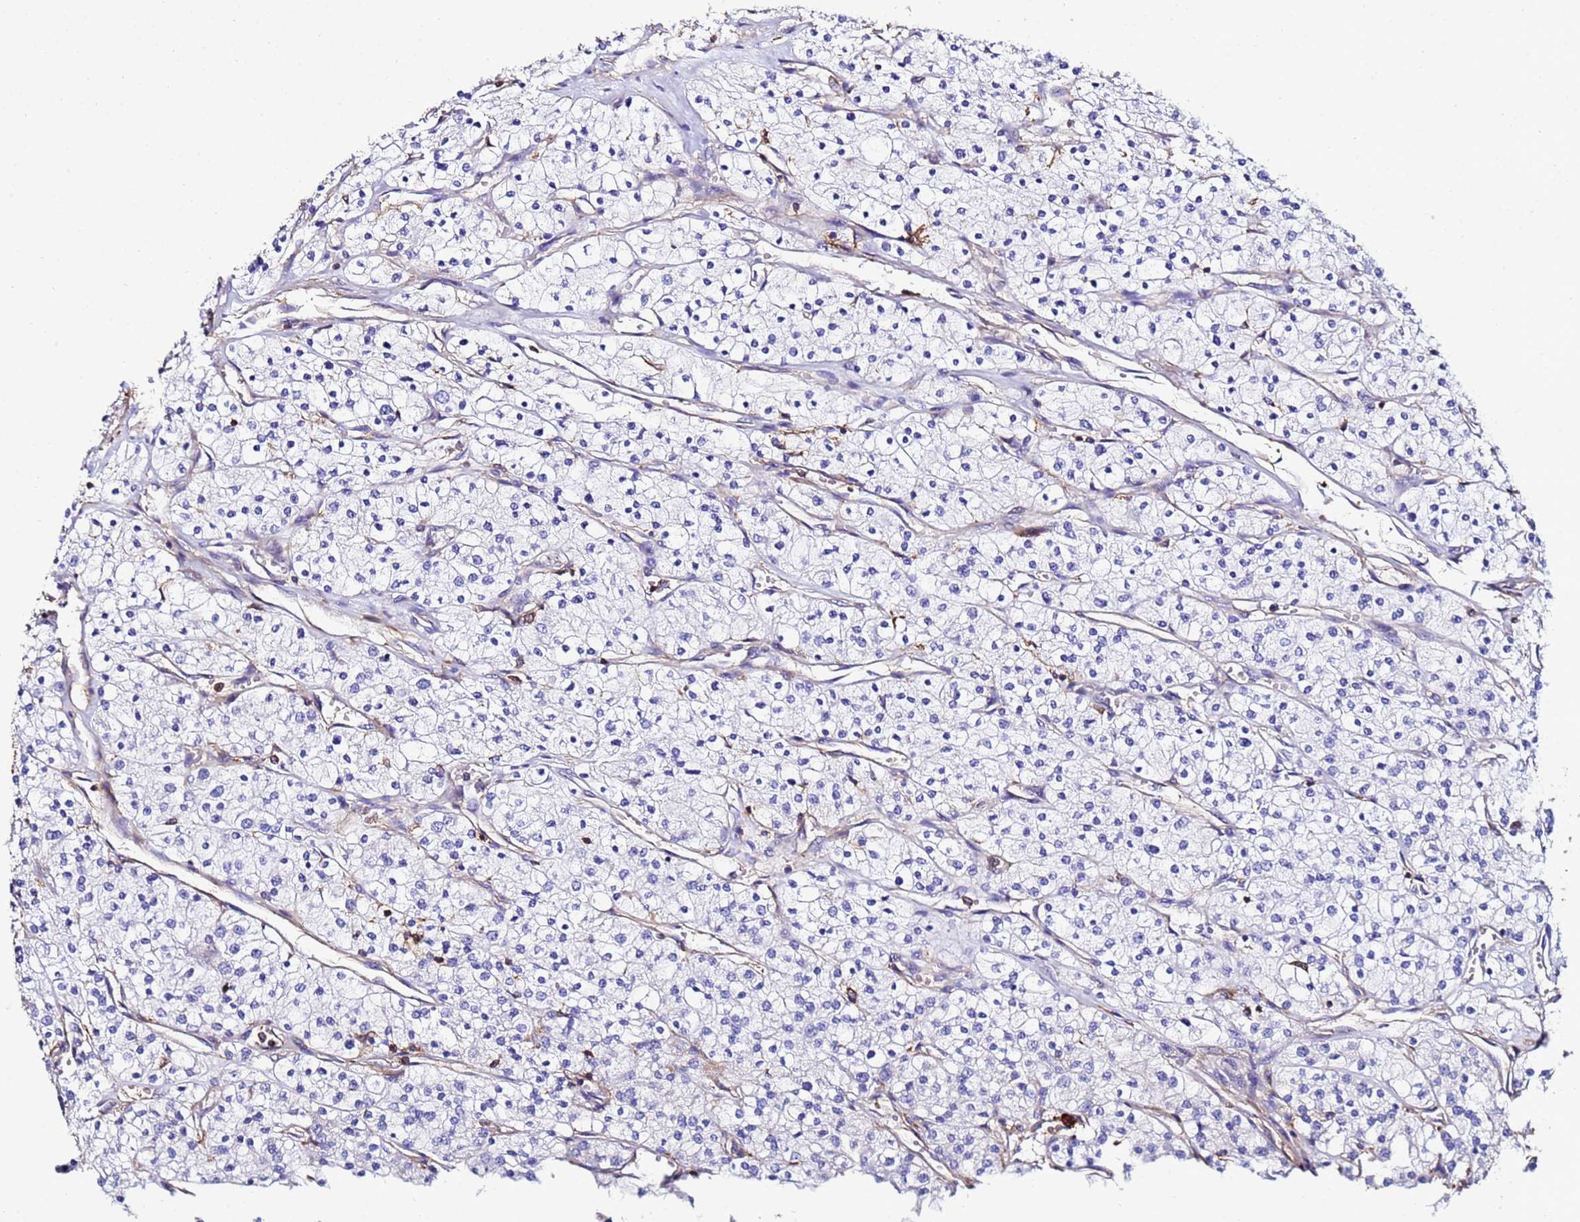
{"staining": {"intensity": "negative", "quantity": "none", "location": "none"}, "tissue": "renal cancer", "cell_type": "Tumor cells", "image_type": "cancer", "snomed": [{"axis": "morphology", "description": "Adenocarcinoma, NOS"}, {"axis": "topography", "description": "Kidney"}], "caption": "An immunohistochemistry photomicrograph of adenocarcinoma (renal) is shown. There is no staining in tumor cells of adenocarcinoma (renal).", "gene": "ACTB", "patient": {"sex": "male", "age": 80}}